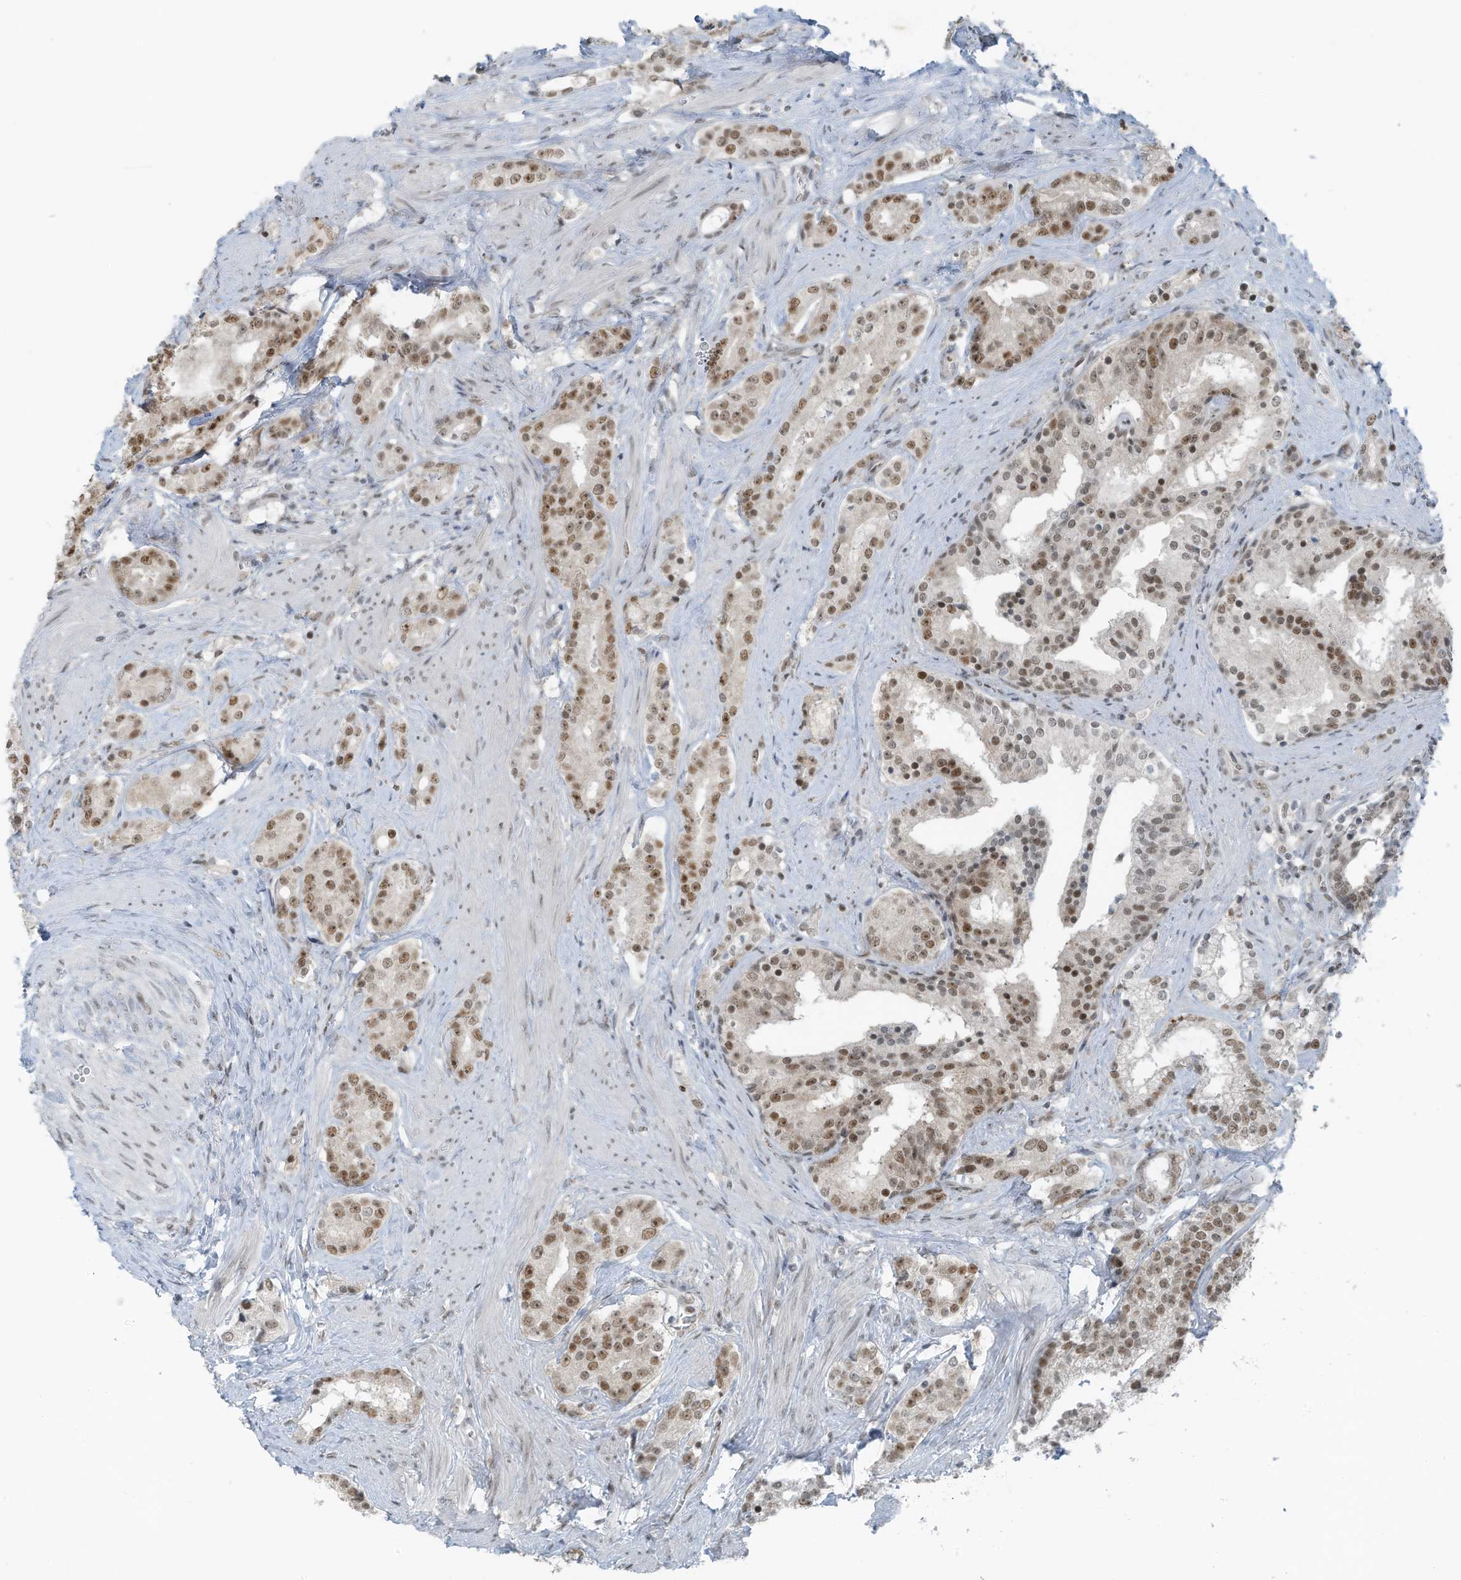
{"staining": {"intensity": "moderate", "quantity": ">75%", "location": "nuclear"}, "tissue": "prostate cancer", "cell_type": "Tumor cells", "image_type": "cancer", "snomed": [{"axis": "morphology", "description": "Adenocarcinoma, High grade"}, {"axis": "topography", "description": "Prostate"}], "caption": "Immunohistochemical staining of prostate adenocarcinoma (high-grade) shows medium levels of moderate nuclear protein staining in approximately >75% of tumor cells.", "gene": "WRNIP1", "patient": {"sex": "male", "age": 58}}